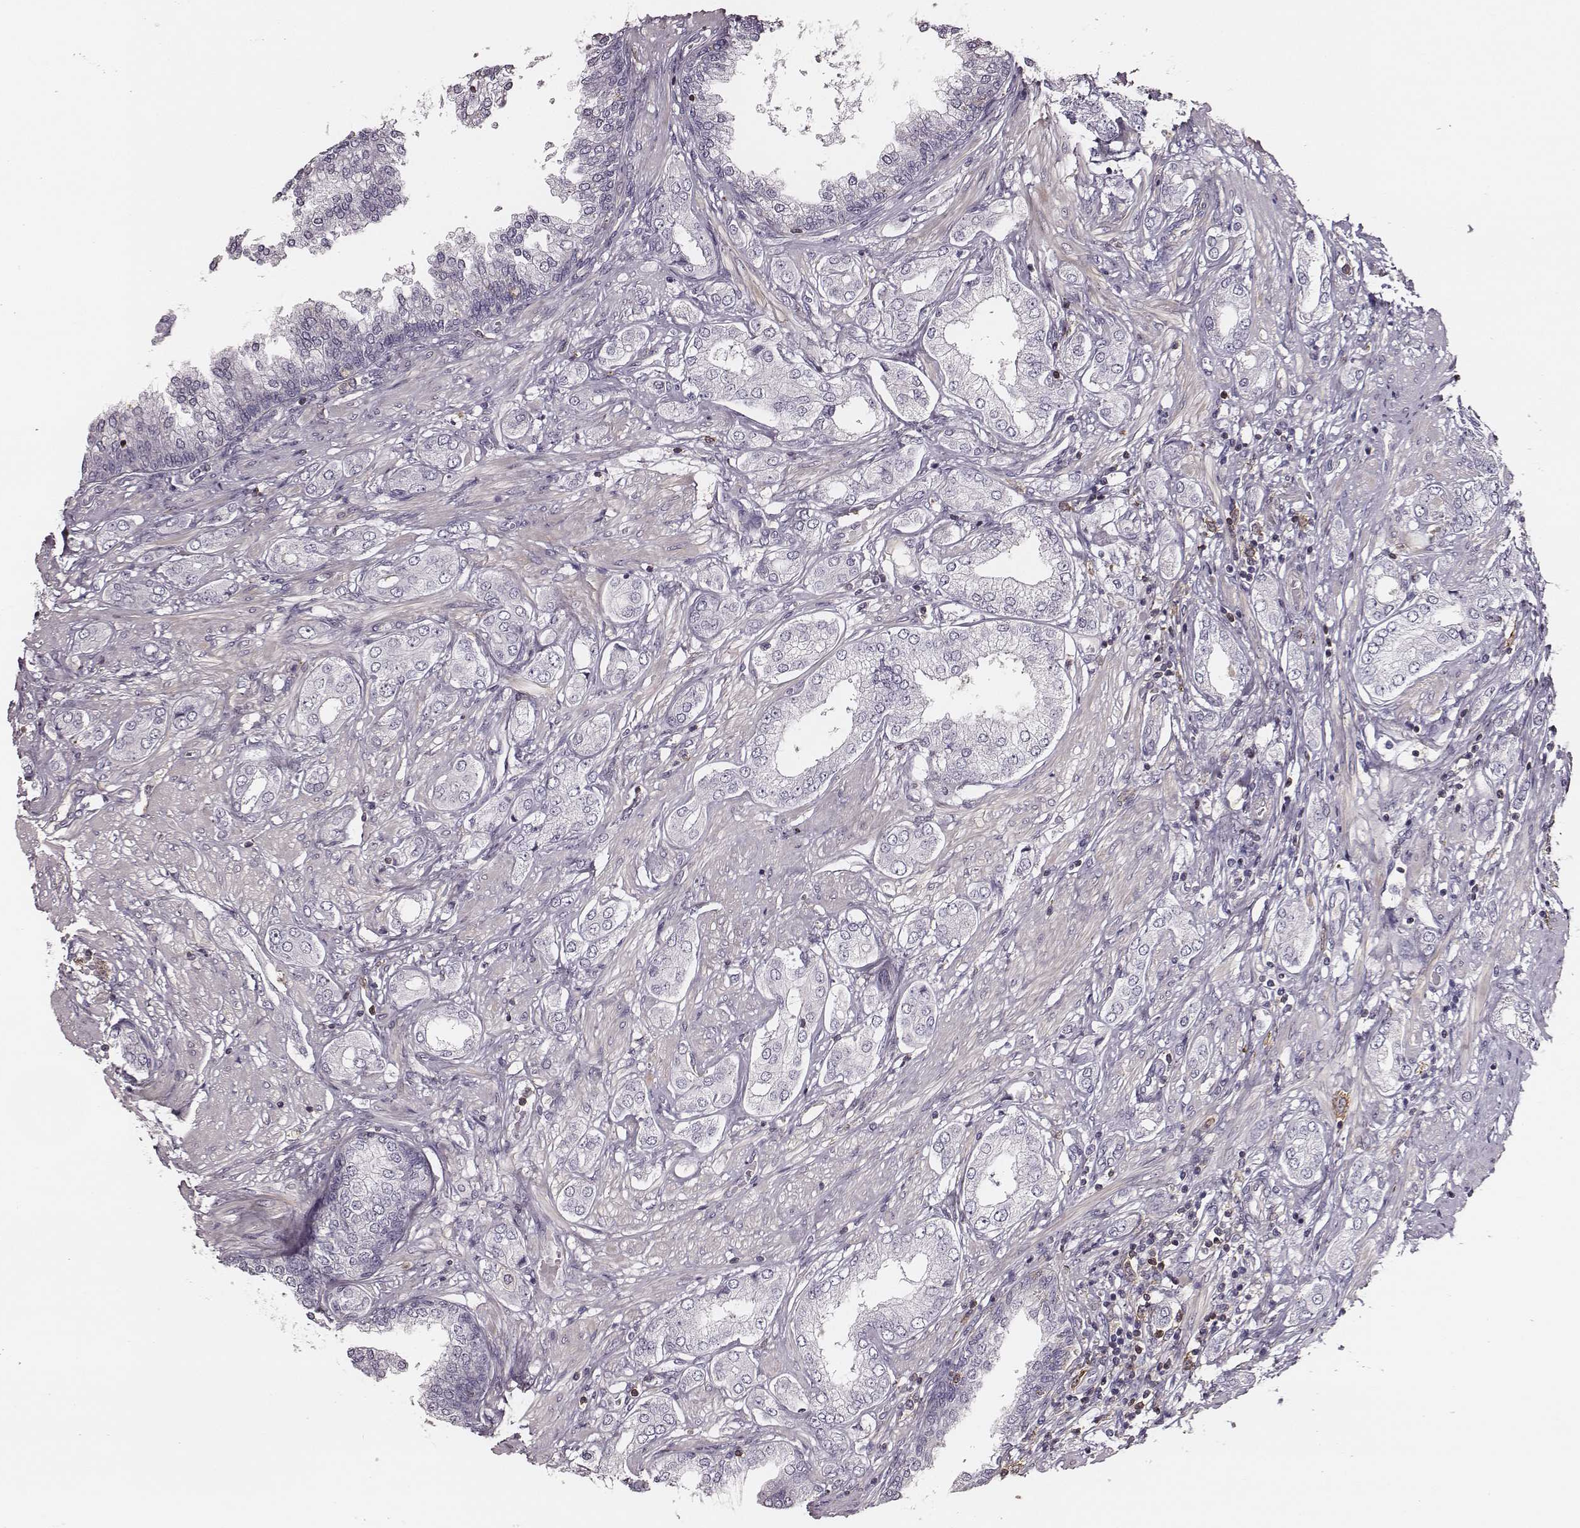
{"staining": {"intensity": "negative", "quantity": "none", "location": "none"}, "tissue": "prostate cancer", "cell_type": "Tumor cells", "image_type": "cancer", "snomed": [{"axis": "morphology", "description": "Adenocarcinoma, NOS"}, {"axis": "topography", "description": "Prostate"}], "caption": "Histopathology image shows no protein positivity in tumor cells of prostate adenocarcinoma tissue.", "gene": "ZYX", "patient": {"sex": "male", "age": 63}}